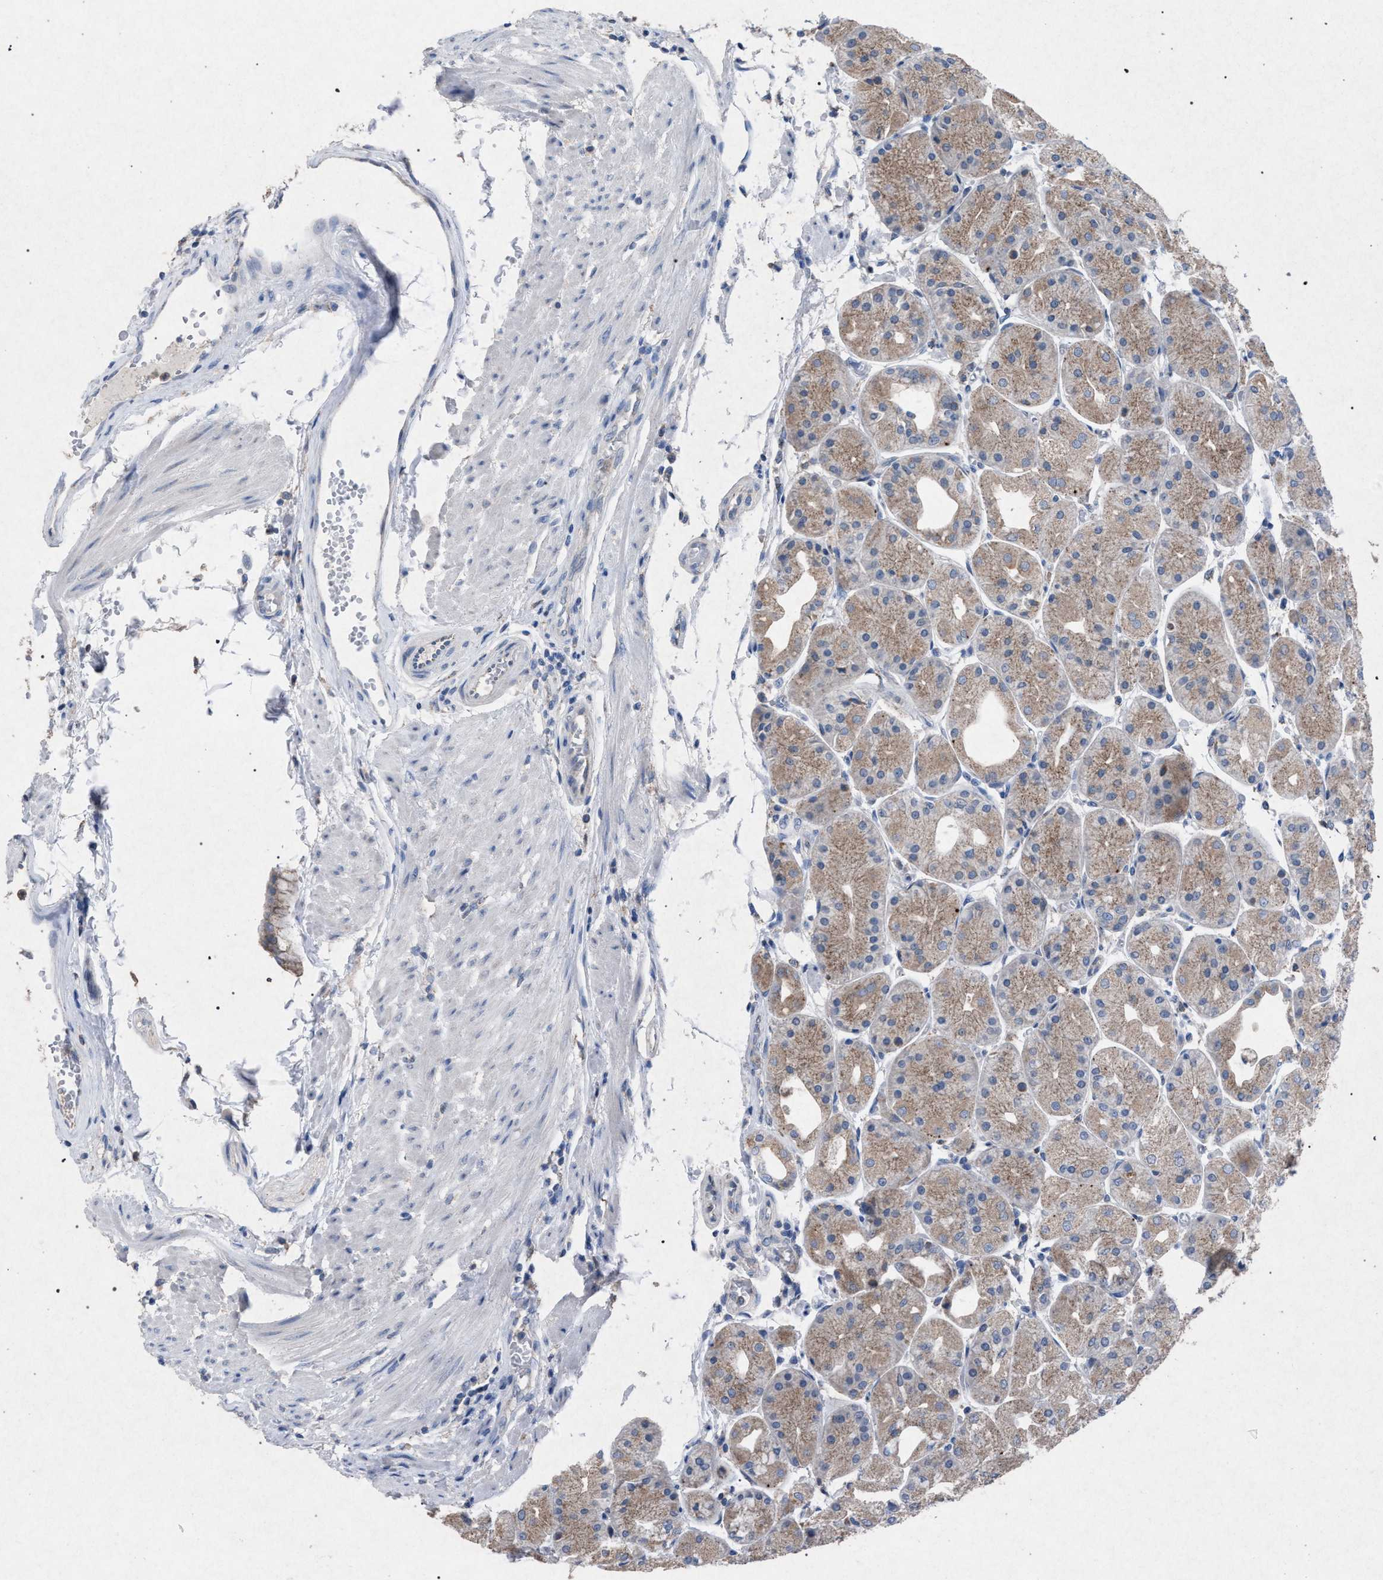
{"staining": {"intensity": "moderate", "quantity": ">75%", "location": "cytoplasmic/membranous"}, "tissue": "stomach", "cell_type": "Glandular cells", "image_type": "normal", "snomed": [{"axis": "morphology", "description": "Normal tissue, NOS"}, {"axis": "topography", "description": "Stomach, upper"}], "caption": "The histopathology image reveals immunohistochemical staining of unremarkable stomach. There is moderate cytoplasmic/membranous staining is identified in about >75% of glandular cells.", "gene": "HSD17B4", "patient": {"sex": "male", "age": 72}}